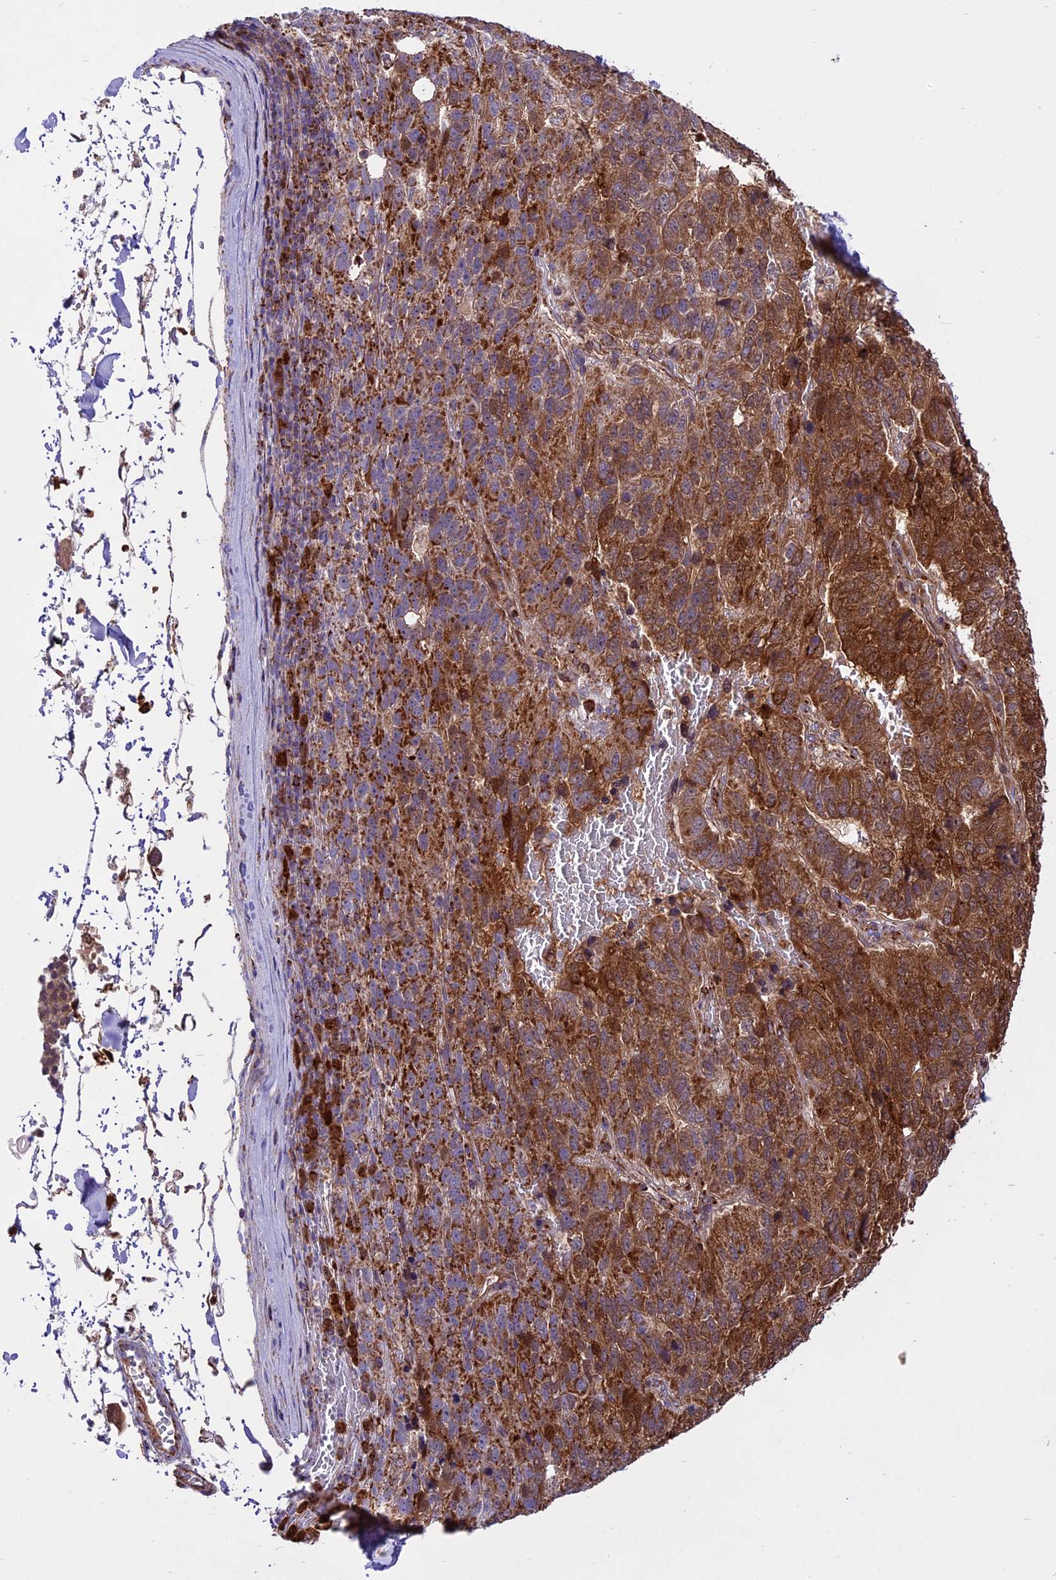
{"staining": {"intensity": "strong", "quantity": ">75%", "location": "cytoplasmic/membranous,nuclear"}, "tissue": "pancreatic cancer", "cell_type": "Tumor cells", "image_type": "cancer", "snomed": [{"axis": "morphology", "description": "Adenocarcinoma, NOS"}, {"axis": "topography", "description": "Pancreas"}], "caption": "Immunohistochemistry (IHC) of human pancreatic cancer (adenocarcinoma) reveals high levels of strong cytoplasmic/membranous and nuclear staining in approximately >75% of tumor cells.", "gene": "COX17", "patient": {"sex": "female", "age": 61}}